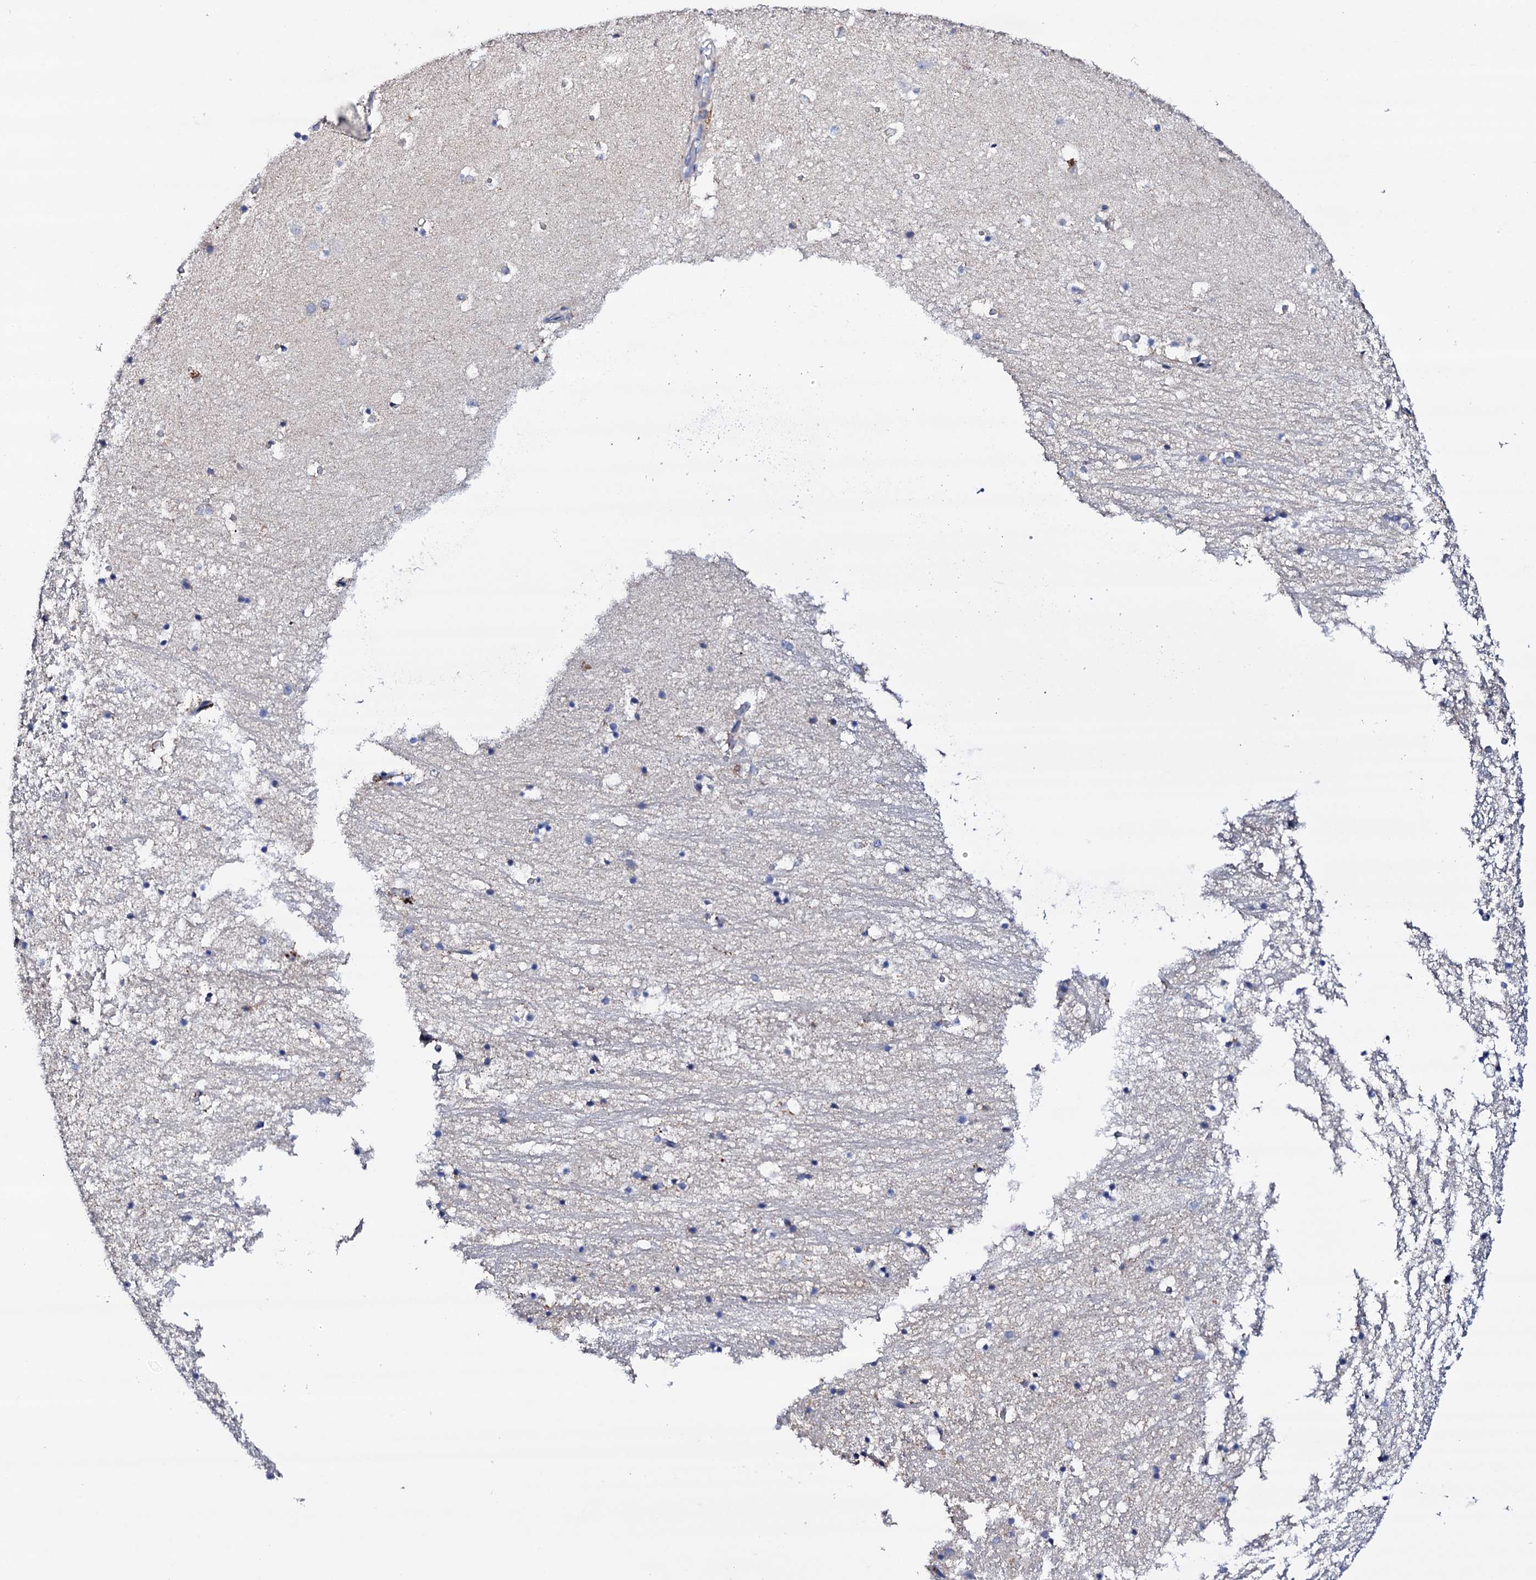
{"staining": {"intensity": "negative", "quantity": "none", "location": "none"}, "tissue": "hippocampus", "cell_type": "Glial cells", "image_type": "normal", "snomed": [{"axis": "morphology", "description": "Normal tissue, NOS"}, {"axis": "topography", "description": "Hippocampus"}], "caption": "The histopathology image shows no significant positivity in glial cells of hippocampus. (Immunohistochemistry (ihc), brightfield microscopy, high magnification).", "gene": "TCAF2C", "patient": {"sex": "female", "age": 52}}